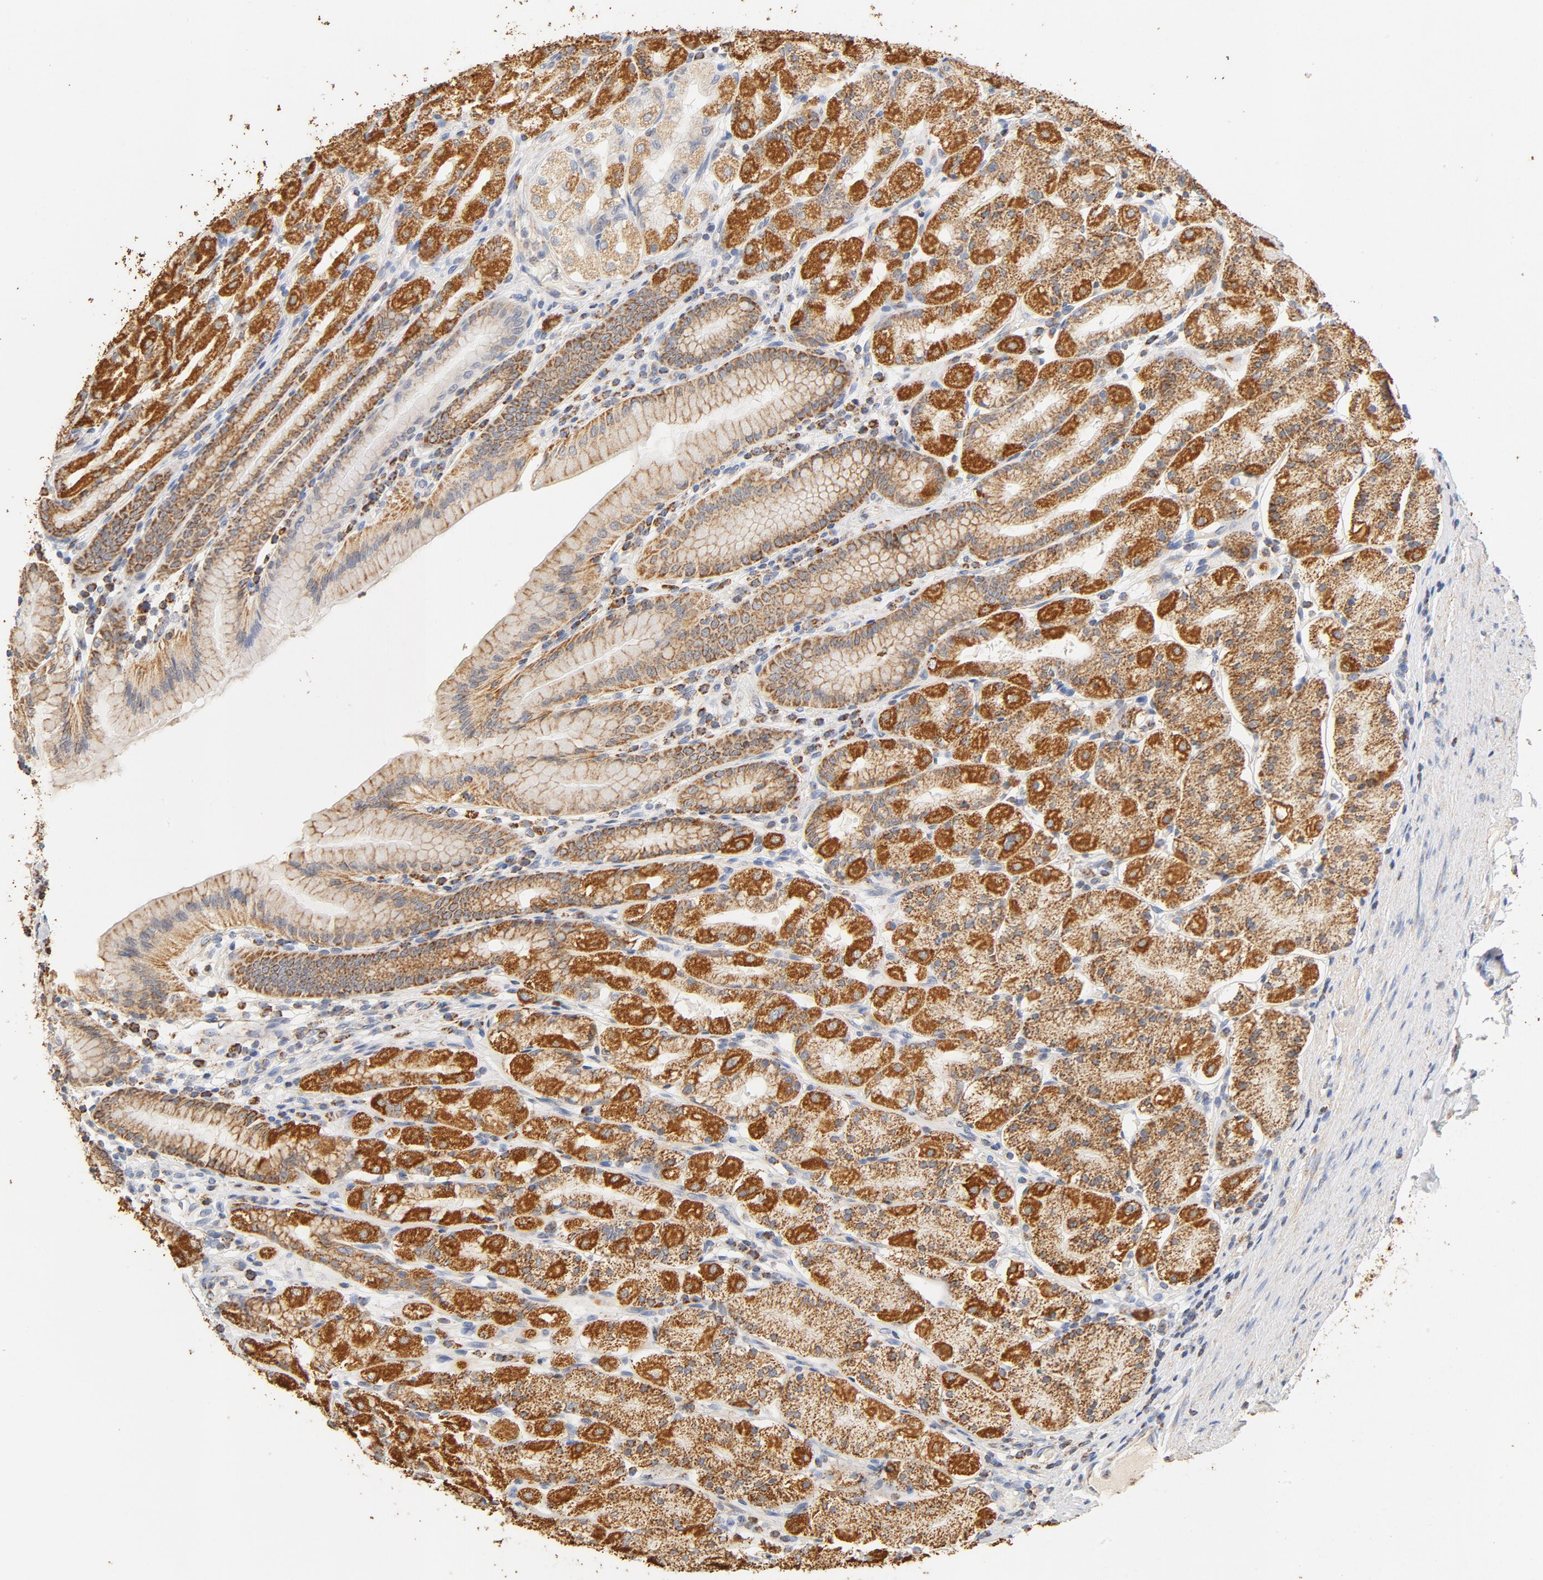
{"staining": {"intensity": "moderate", "quantity": ">75%", "location": "cytoplasmic/membranous"}, "tissue": "stomach", "cell_type": "Glandular cells", "image_type": "normal", "snomed": [{"axis": "morphology", "description": "Normal tissue, NOS"}, {"axis": "topography", "description": "Stomach, upper"}], "caption": "Approximately >75% of glandular cells in normal stomach exhibit moderate cytoplasmic/membranous protein positivity as visualized by brown immunohistochemical staining.", "gene": "COX4I1", "patient": {"sex": "male", "age": 68}}